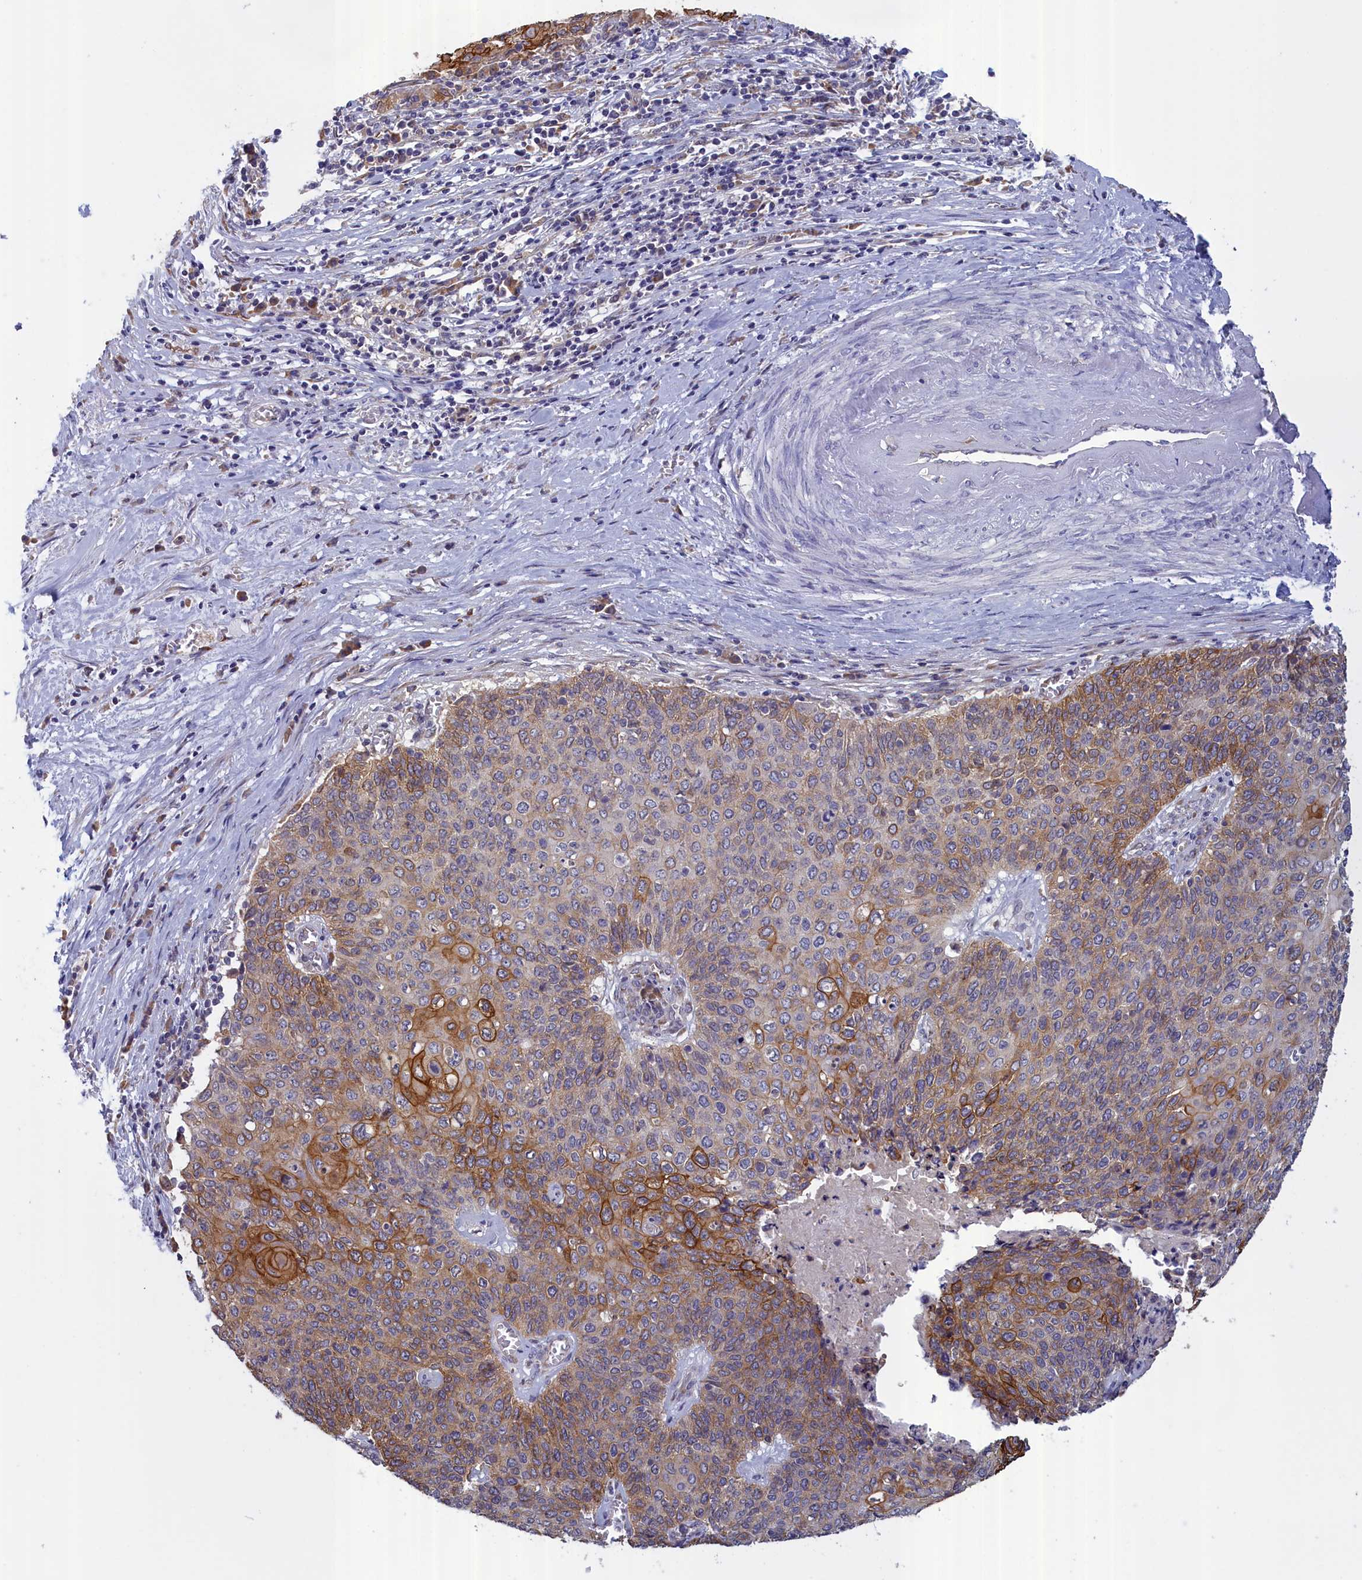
{"staining": {"intensity": "moderate", "quantity": "25%-75%", "location": "cytoplasmic/membranous"}, "tissue": "cervical cancer", "cell_type": "Tumor cells", "image_type": "cancer", "snomed": [{"axis": "morphology", "description": "Squamous cell carcinoma, NOS"}, {"axis": "topography", "description": "Cervix"}], "caption": "Moderate cytoplasmic/membranous staining for a protein is present in approximately 25%-75% of tumor cells of cervical squamous cell carcinoma using immunohistochemistry.", "gene": "COL19A1", "patient": {"sex": "female", "age": 39}}